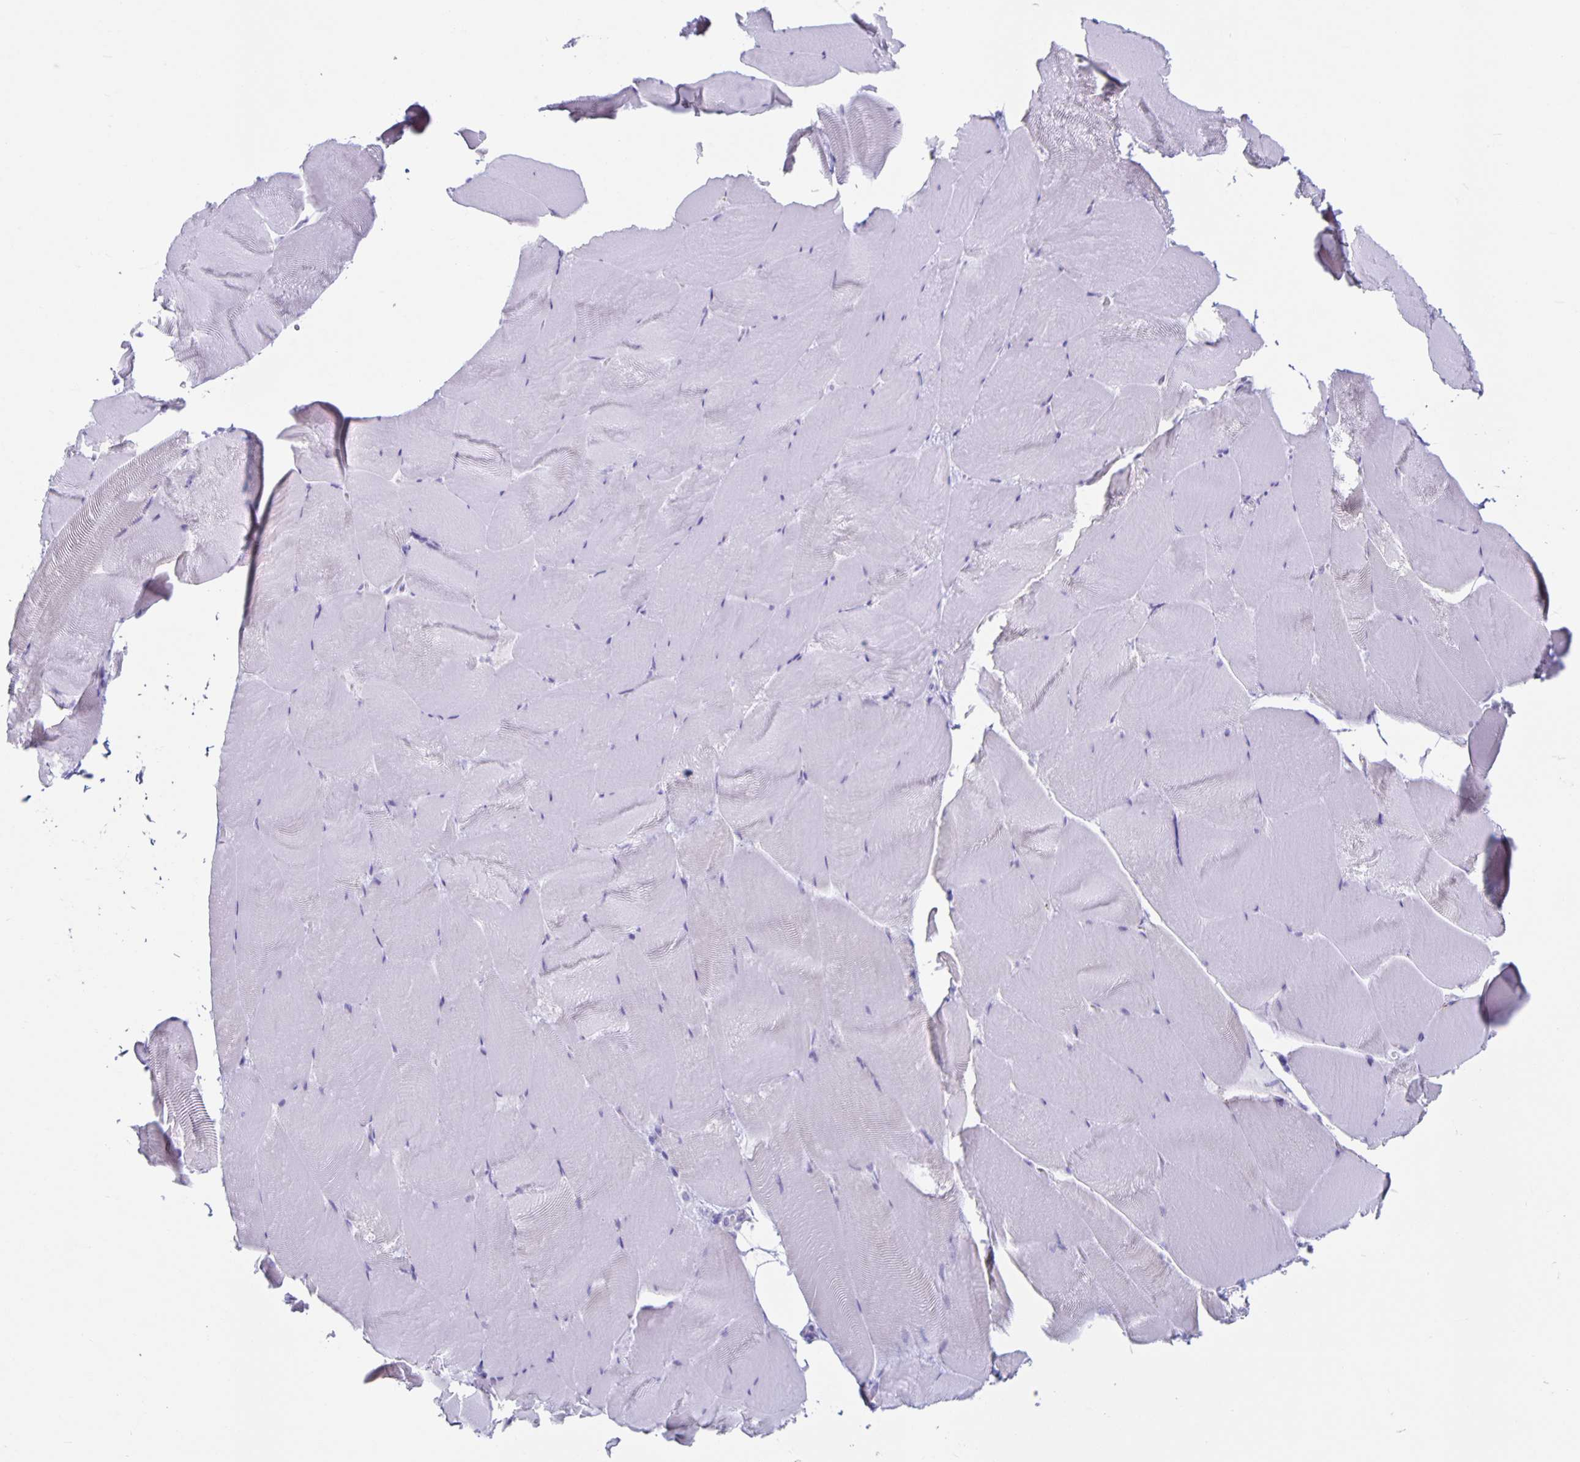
{"staining": {"intensity": "negative", "quantity": "none", "location": "none"}, "tissue": "skeletal muscle", "cell_type": "Myocytes", "image_type": "normal", "snomed": [{"axis": "morphology", "description": "Normal tissue, NOS"}, {"axis": "topography", "description": "Skeletal muscle"}], "caption": "DAB immunohistochemical staining of unremarkable skeletal muscle shows no significant expression in myocytes.", "gene": "CT45A10", "patient": {"sex": "female", "age": 64}}